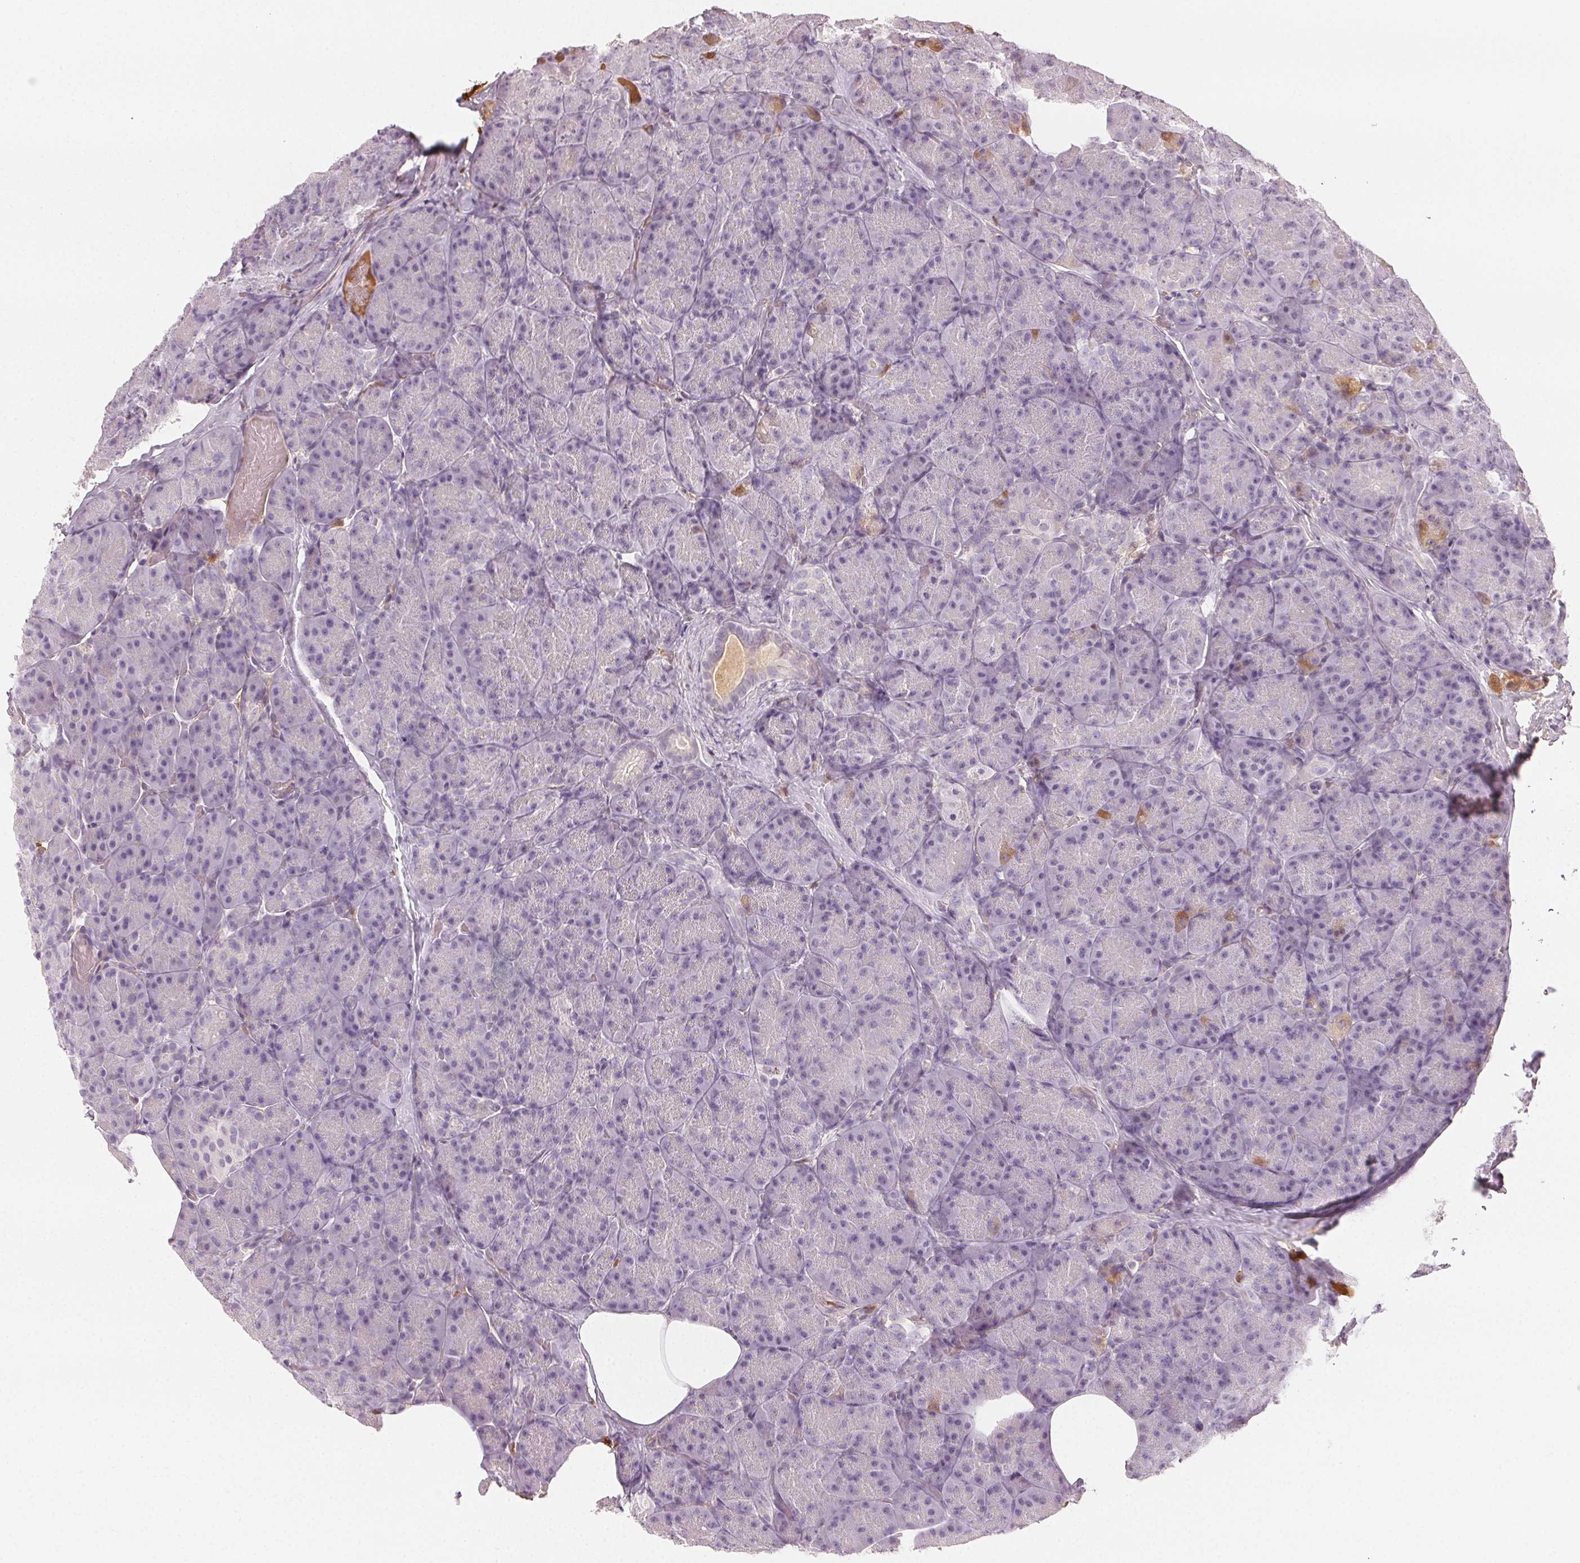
{"staining": {"intensity": "negative", "quantity": "none", "location": "none"}, "tissue": "pancreas", "cell_type": "Exocrine glandular cells", "image_type": "normal", "snomed": [{"axis": "morphology", "description": "Normal tissue, NOS"}, {"axis": "topography", "description": "Pancreas"}], "caption": "The micrograph shows no staining of exocrine glandular cells in benign pancreas.", "gene": "AFM", "patient": {"sex": "male", "age": 57}}